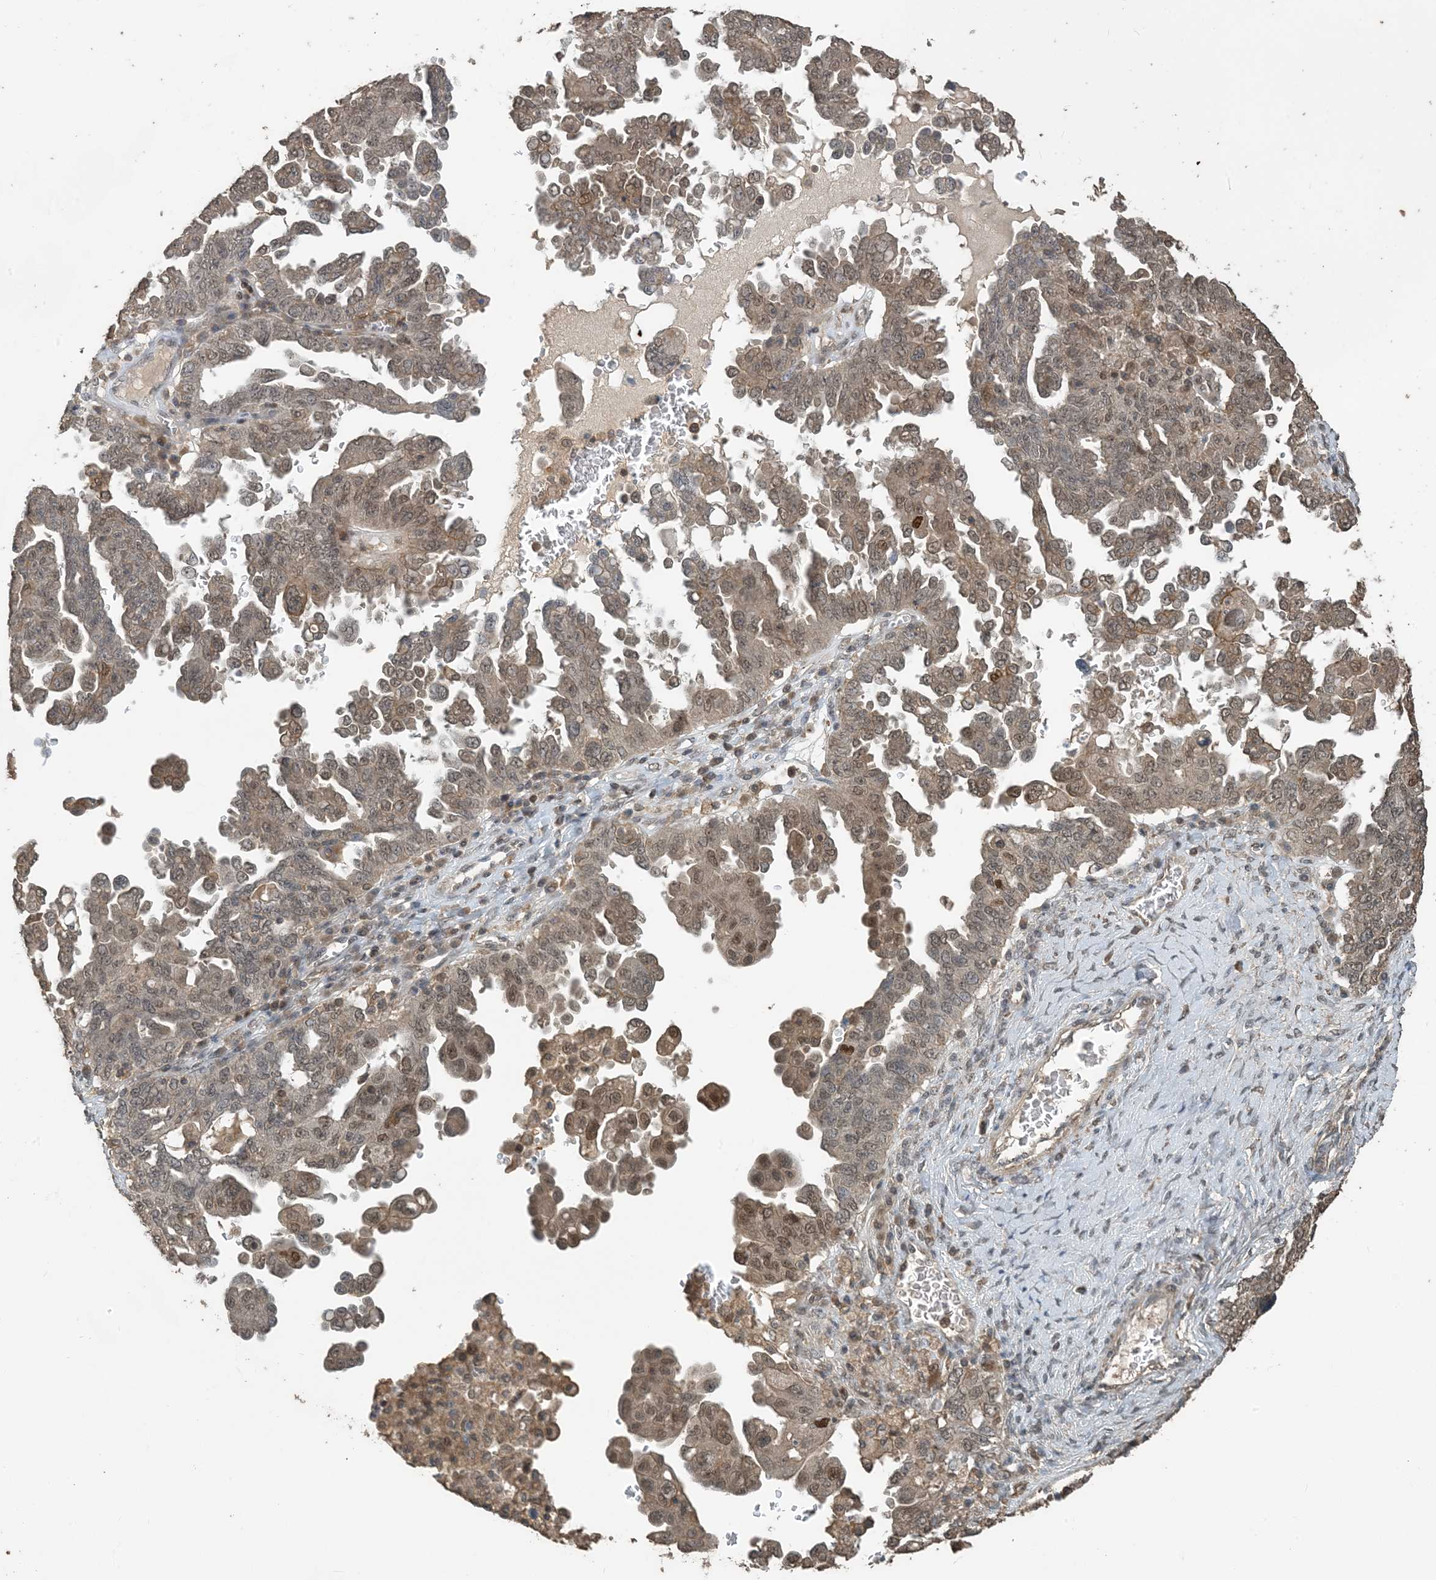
{"staining": {"intensity": "moderate", "quantity": ">75%", "location": "cytoplasmic/membranous,nuclear"}, "tissue": "ovarian cancer", "cell_type": "Tumor cells", "image_type": "cancer", "snomed": [{"axis": "morphology", "description": "Carcinoma, endometroid"}, {"axis": "topography", "description": "Ovary"}], "caption": "About >75% of tumor cells in human ovarian cancer (endometroid carcinoma) exhibit moderate cytoplasmic/membranous and nuclear protein positivity as visualized by brown immunohistochemical staining.", "gene": "ZC3H12A", "patient": {"sex": "female", "age": 62}}